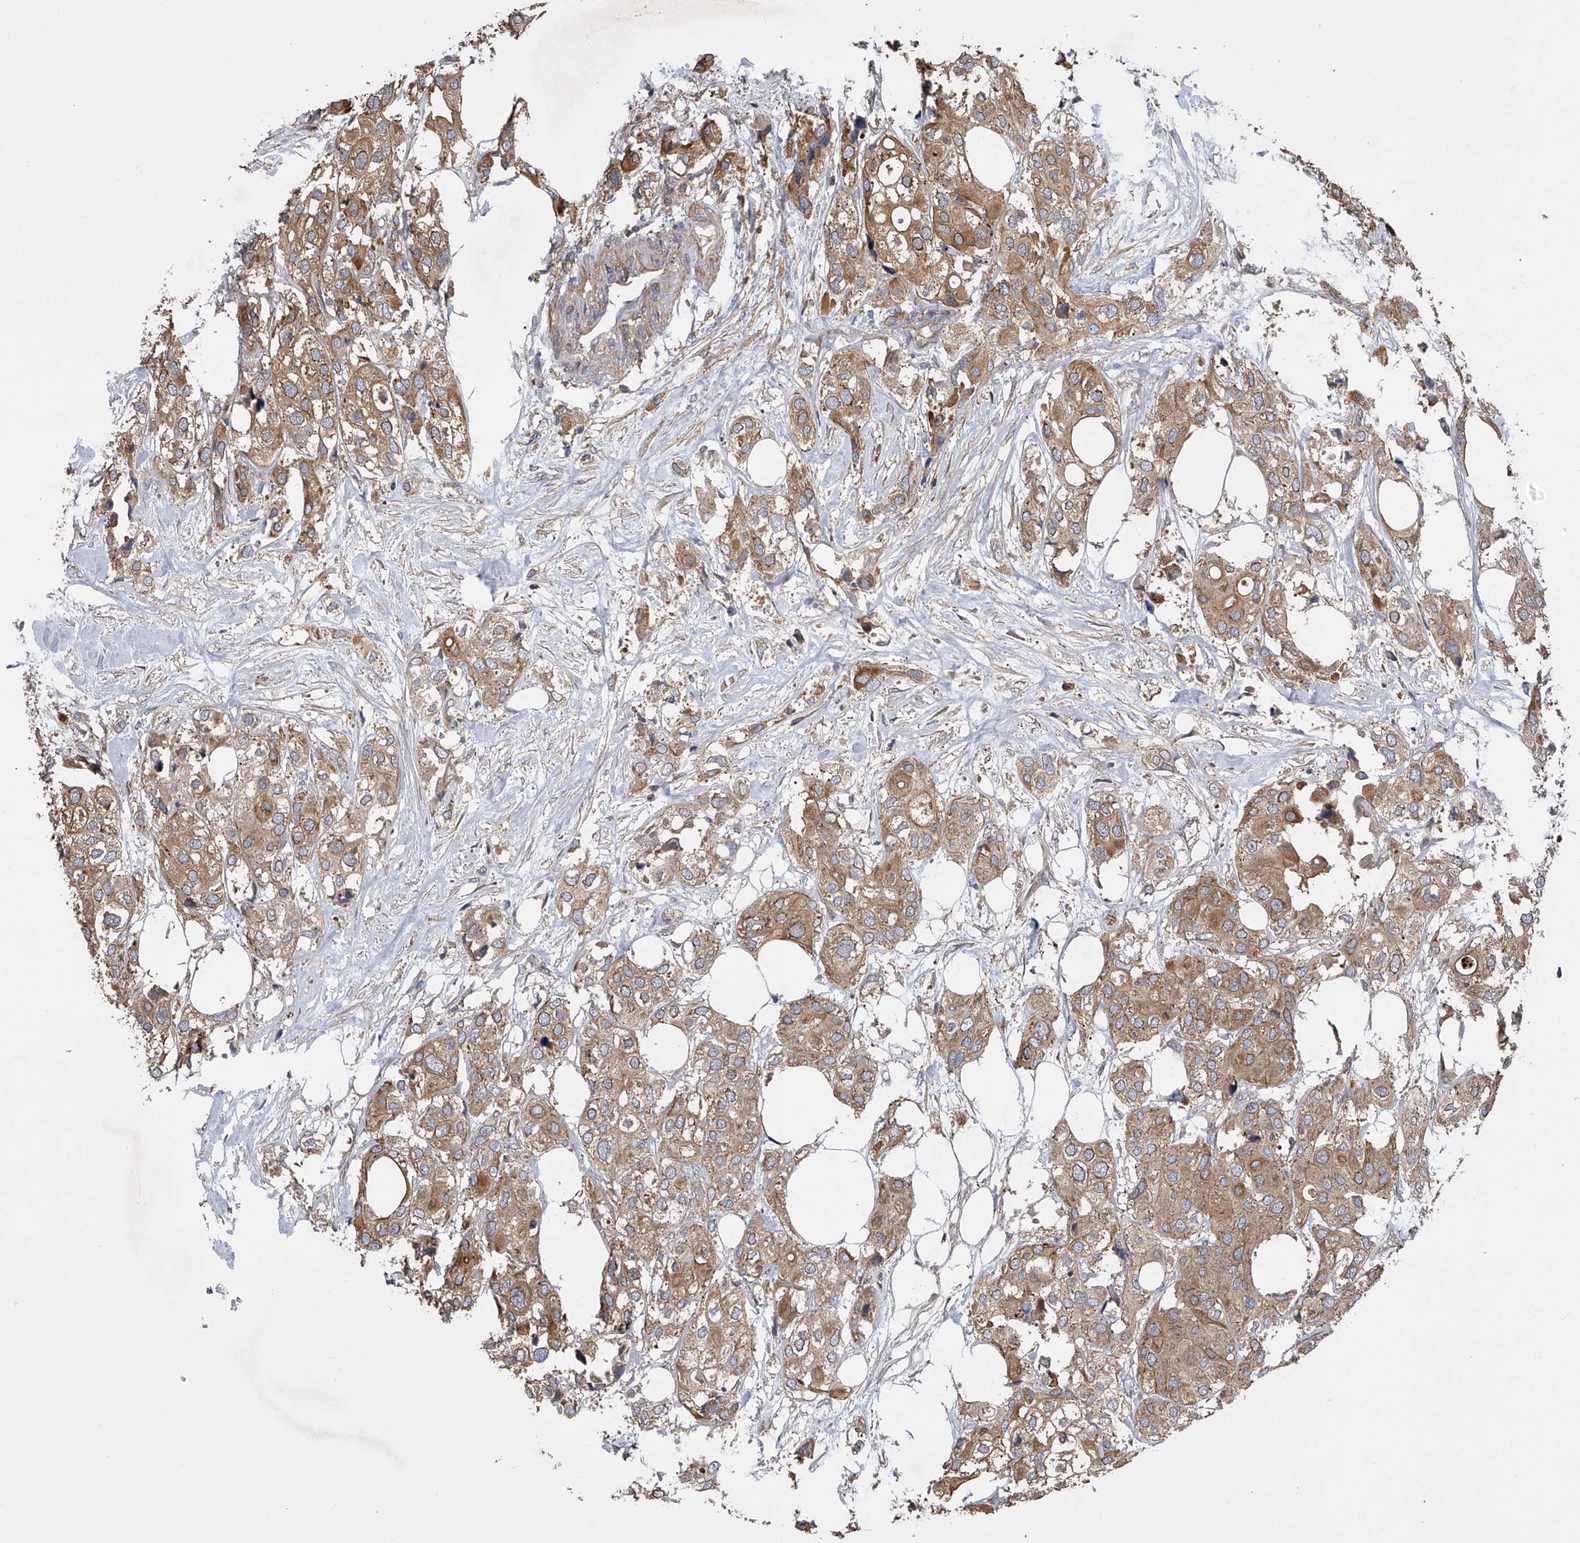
{"staining": {"intensity": "moderate", "quantity": ">75%", "location": "cytoplasmic/membranous"}, "tissue": "urothelial cancer", "cell_type": "Tumor cells", "image_type": "cancer", "snomed": [{"axis": "morphology", "description": "Urothelial carcinoma, High grade"}, {"axis": "topography", "description": "Urinary bladder"}], "caption": "Moderate cytoplasmic/membranous staining for a protein is seen in about >75% of tumor cells of urothelial carcinoma (high-grade) using immunohistochemistry.", "gene": "USP47", "patient": {"sex": "male", "age": 64}}